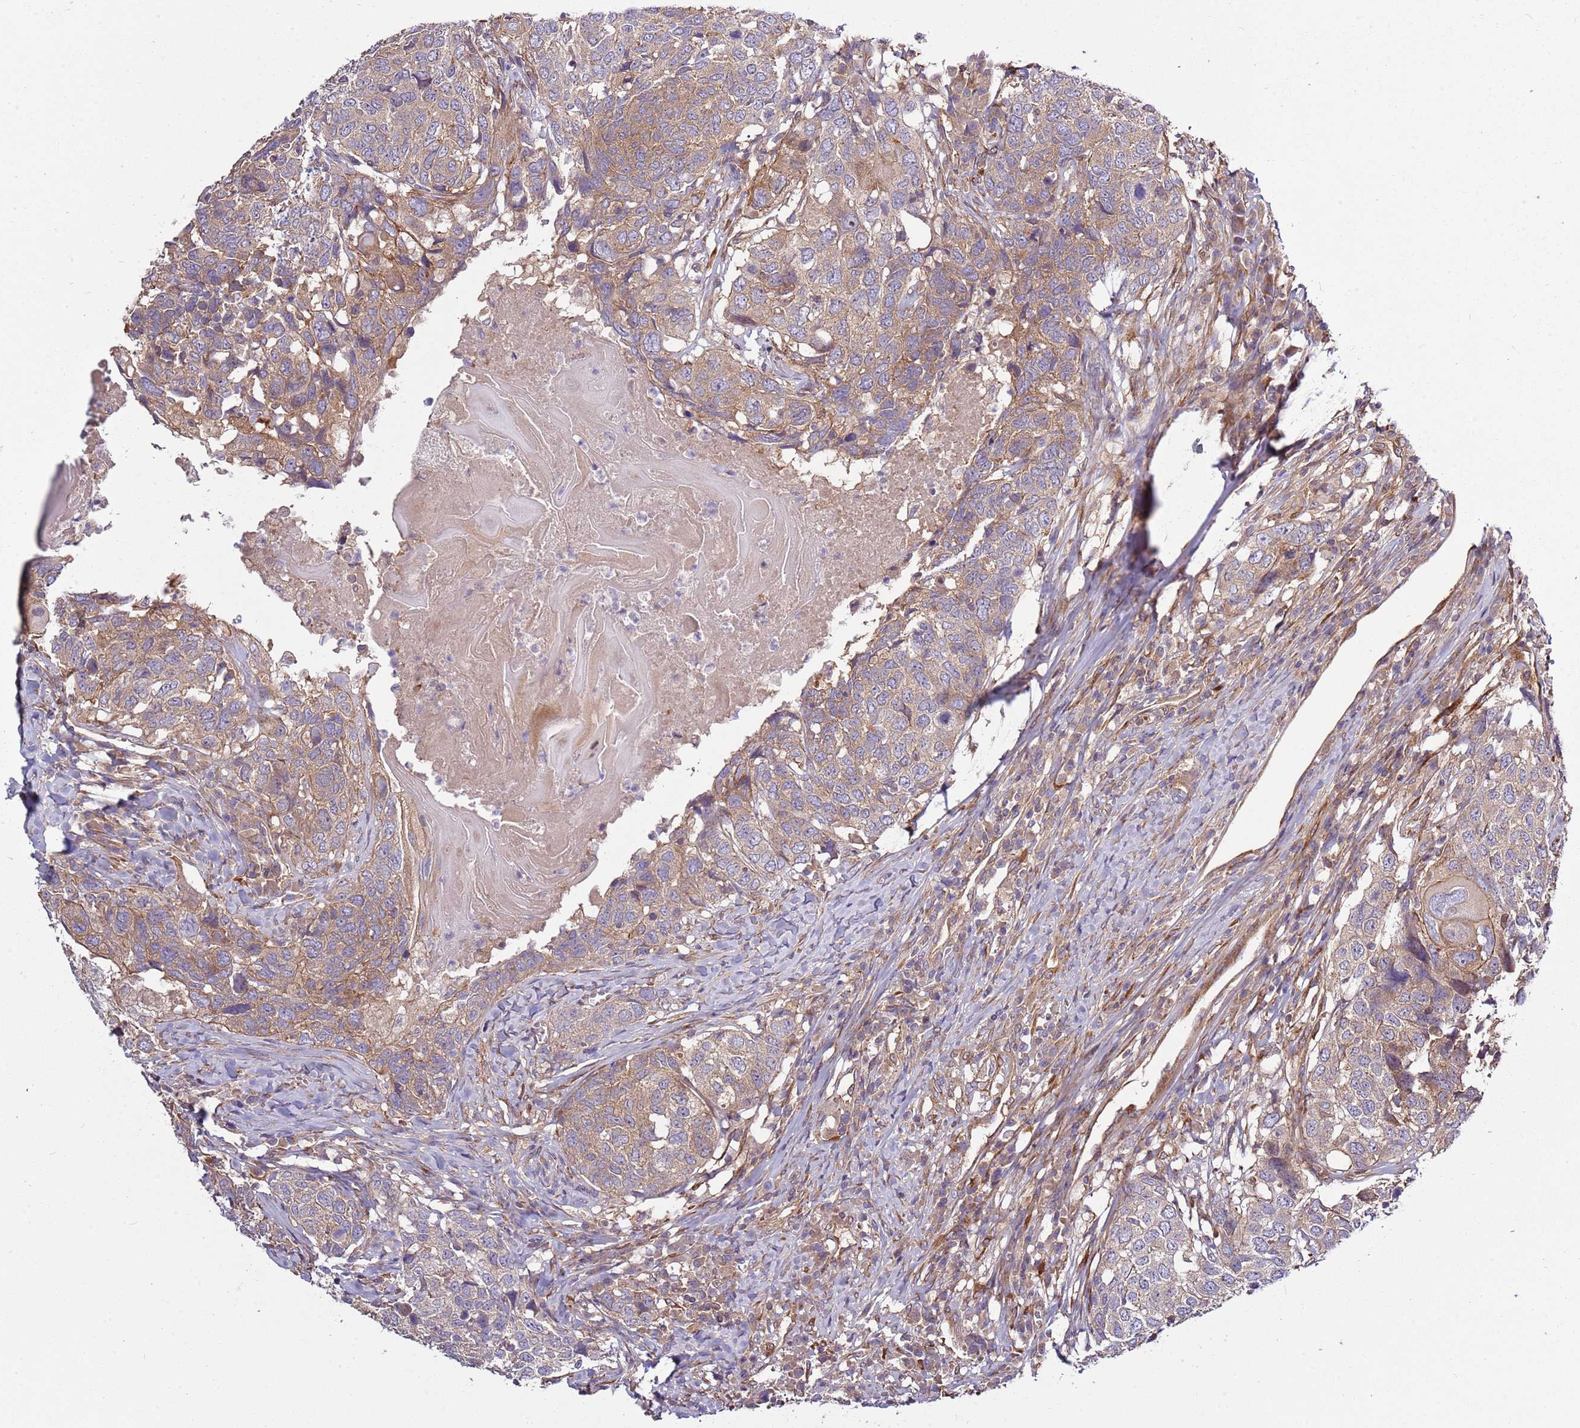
{"staining": {"intensity": "moderate", "quantity": "25%-75%", "location": "cytoplasmic/membranous"}, "tissue": "head and neck cancer", "cell_type": "Tumor cells", "image_type": "cancer", "snomed": [{"axis": "morphology", "description": "Squamous cell carcinoma, NOS"}, {"axis": "topography", "description": "Head-Neck"}], "caption": "This micrograph exhibits immunohistochemistry staining of squamous cell carcinoma (head and neck), with medium moderate cytoplasmic/membranous staining in about 25%-75% of tumor cells.", "gene": "GNL1", "patient": {"sex": "male", "age": 66}}